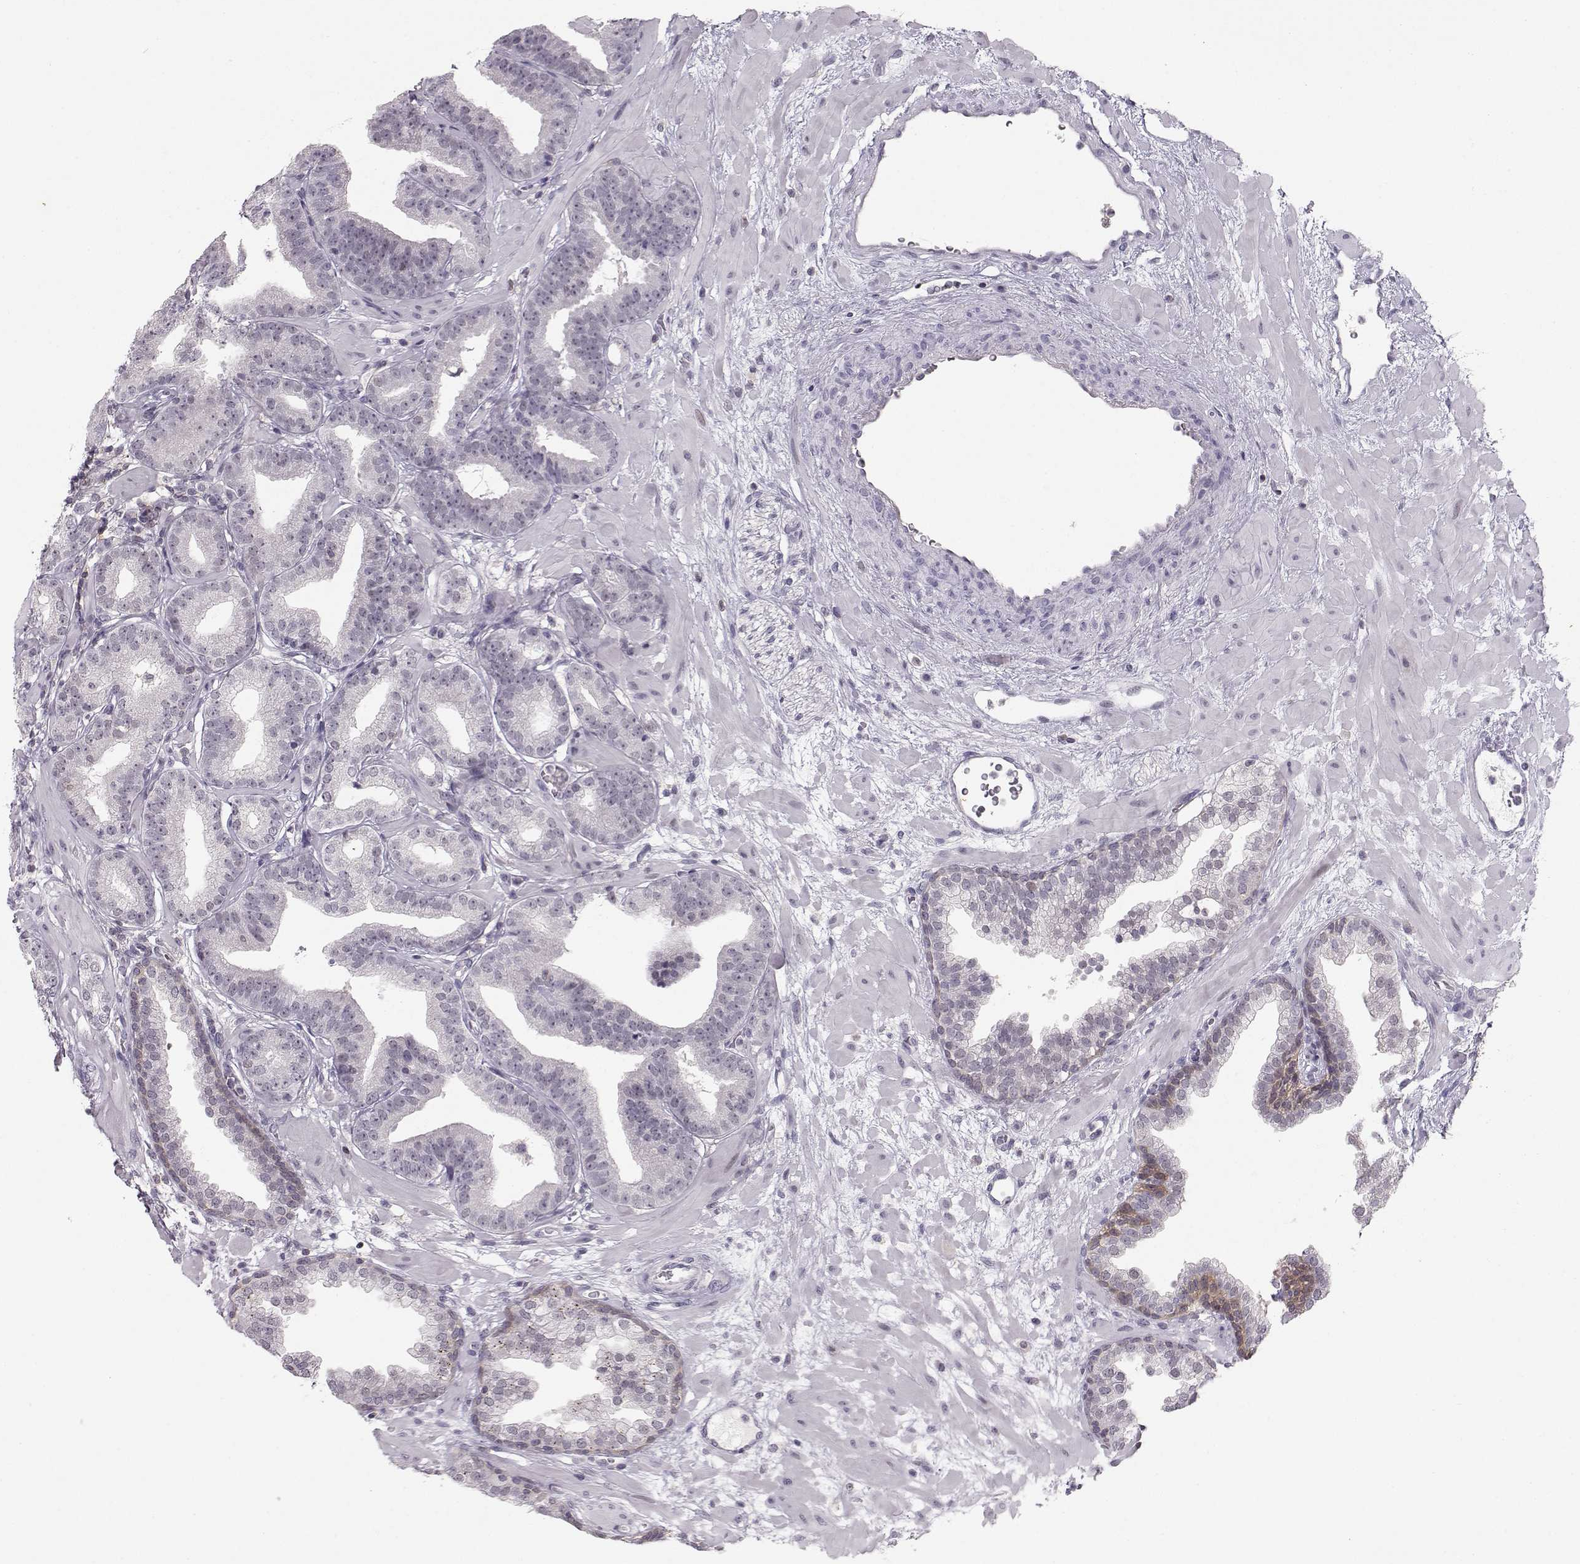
{"staining": {"intensity": "negative", "quantity": "none", "location": "none"}, "tissue": "prostate cancer", "cell_type": "Tumor cells", "image_type": "cancer", "snomed": [{"axis": "morphology", "description": "Adenocarcinoma, Low grade"}, {"axis": "topography", "description": "Prostate"}], "caption": "There is no significant expression in tumor cells of prostate cancer.", "gene": "TEPP", "patient": {"sex": "male", "age": 68}}